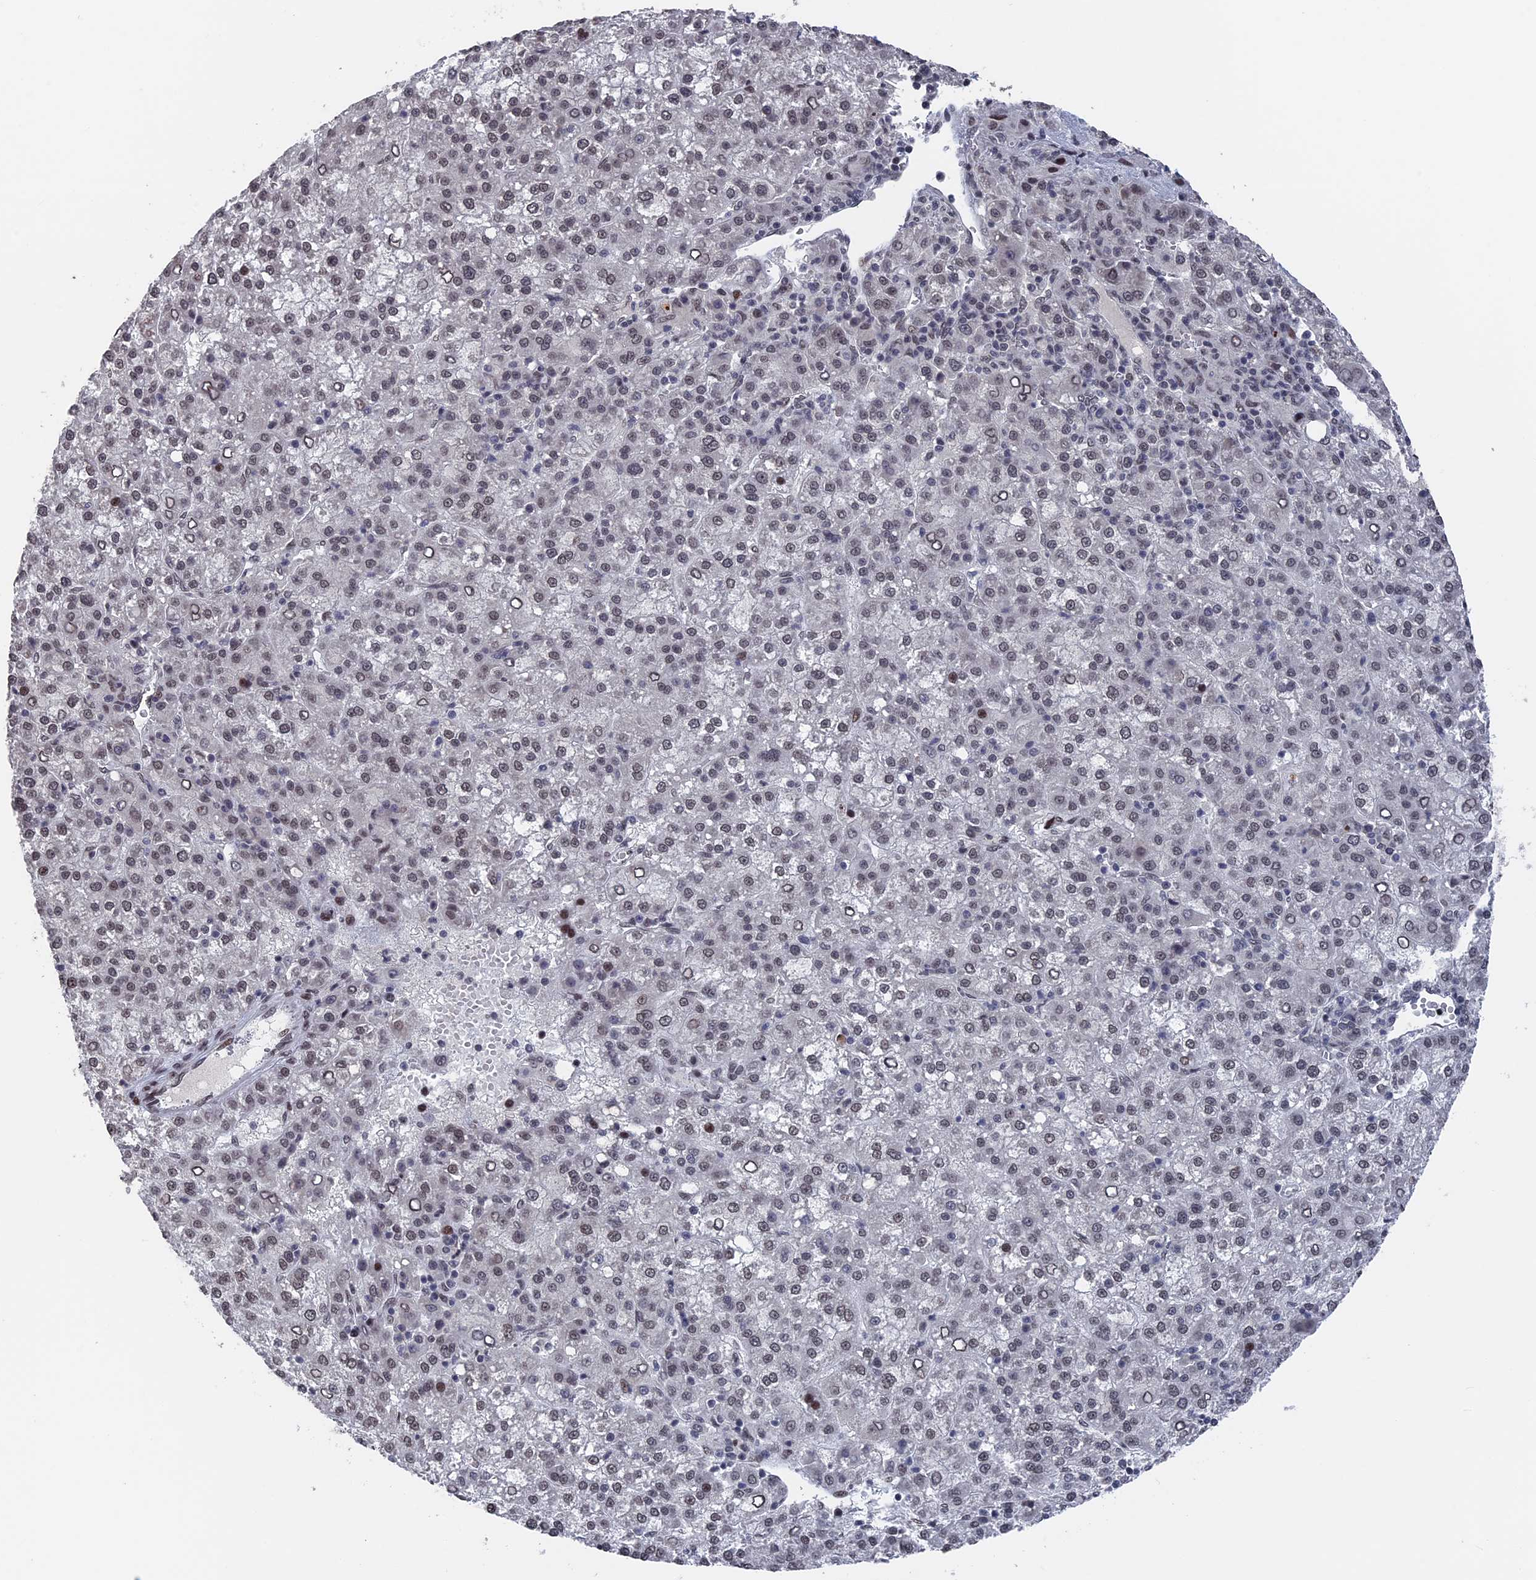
{"staining": {"intensity": "weak", "quantity": "25%-75%", "location": "nuclear"}, "tissue": "liver cancer", "cell_type": "Tumor cells", "image_type": "cancer", "snomed": [{"axis": "morphology", "description": "Carcinoma, Hepatocellular, NOS"}, {"axis": "topography", "description": "Liver"}], "caption": "Immunohistochemical staining of human hepatocellular carcinoma (liver) demonstrates low levels of weak nuclear protein staining in approximately 25%-75% of tumor cells. Immunohistochemistry (ihc) stains the protein of interest in brown and the nuclei are stained blue.", "gene": "NR2C2AP", "patient": {"sex": "female", "age": 58}}